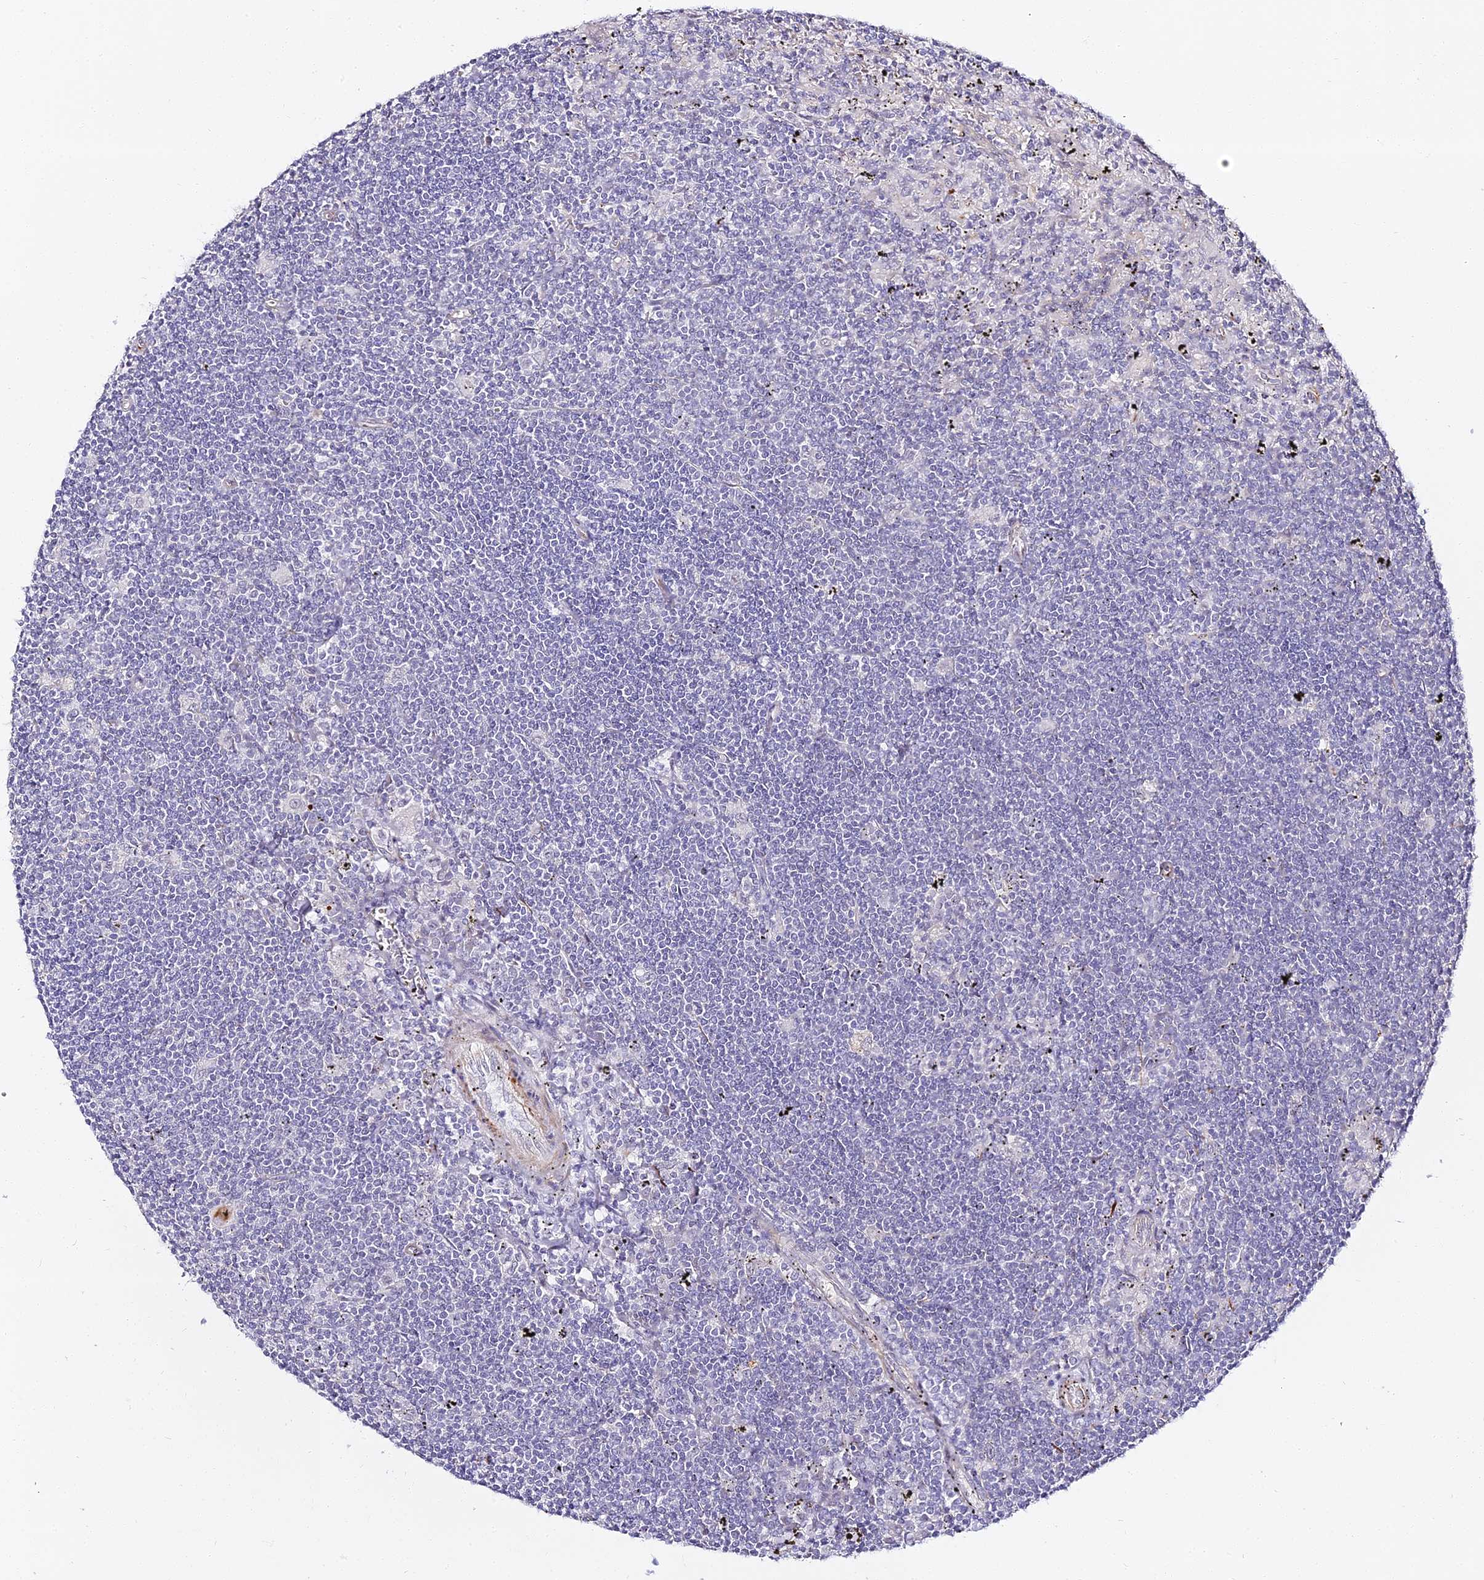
{"staining": {"intensity": "negative", "quantity": "none", "location": "none"}, "tissue": "lymphoma", "cell_type": "Tumor cells", "image_type": "cancer", "snomed": [{"axis": "morphology", "description": "Malignant lymphoma, non-Hodgkin's type, Low grade"}, {"axis": "topography", "description": "Spleen"}], "caption": "Immunohistochemistry histopathology image of human malignant lymphoma, non-Hodgkin's type (low-grade) stained for a protein (brown), which reveals no positivity in tumor cells.", "gene": "ALPG", "patient": {"sex": "male", "age": 76}}